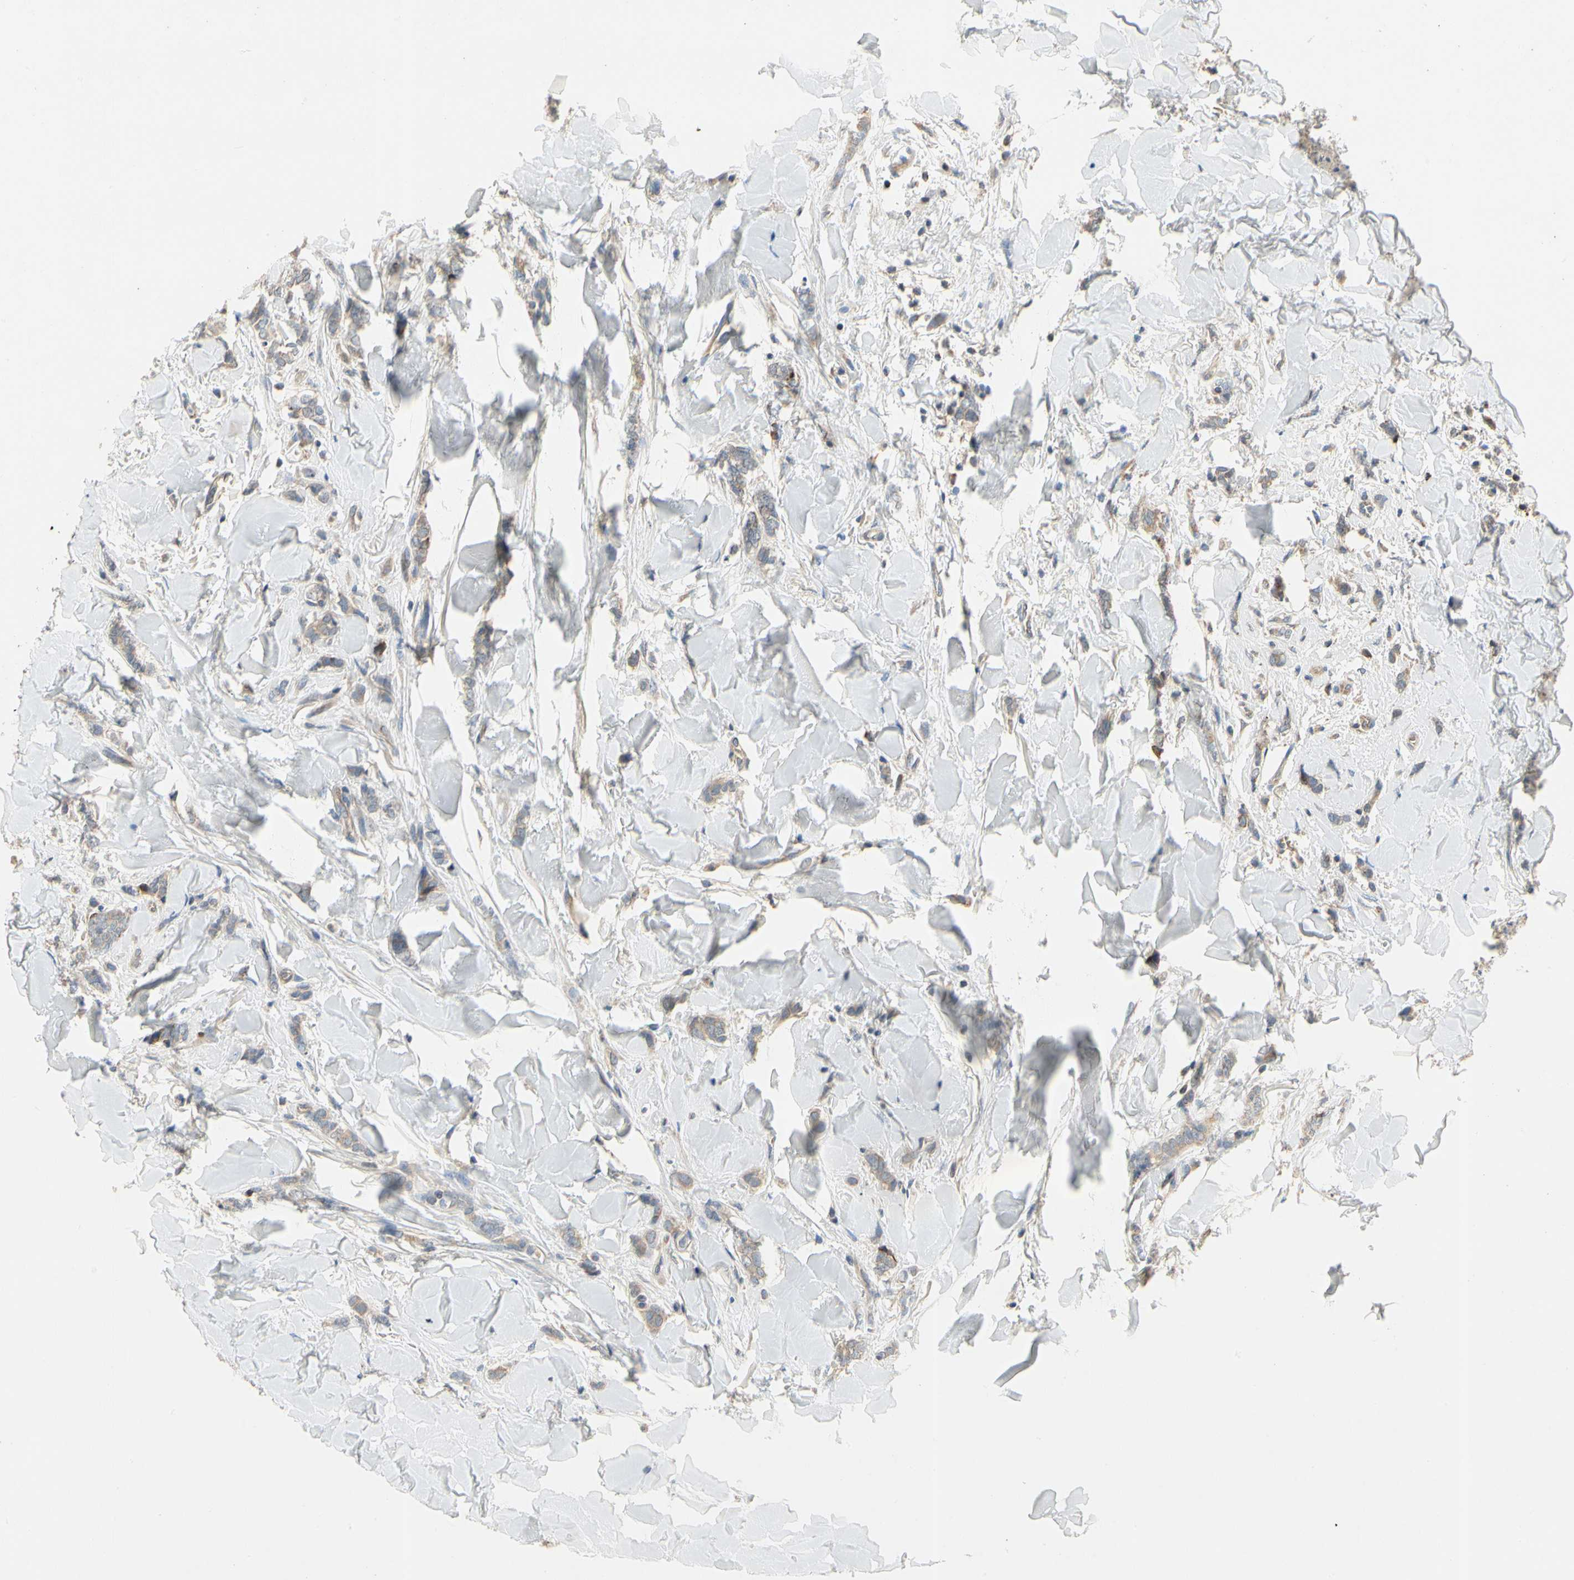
{"staining": {"intensity": "moderate", "quantity": ">75%", "location": "cytoplasmic/membranous"}, "tissue": "breast cancer", "cell_type": "Tumor cells", "image_type": "cancer", "snomed": [{"axis": "morphology", "description": "Lobular carcinoma"}, {"axis": "topography", "description": "Skin"}, {"axis": "topography", "description": "Breast"}], "caption": "Human lobular carcinoma (breast) stained with a brown dye displays moderate cytoplasmic/membranous positive positivity in approximately >75% of tumor cells.", "gene": "KLHDC8B", "patient": {"sex": "female", "age": 46}}